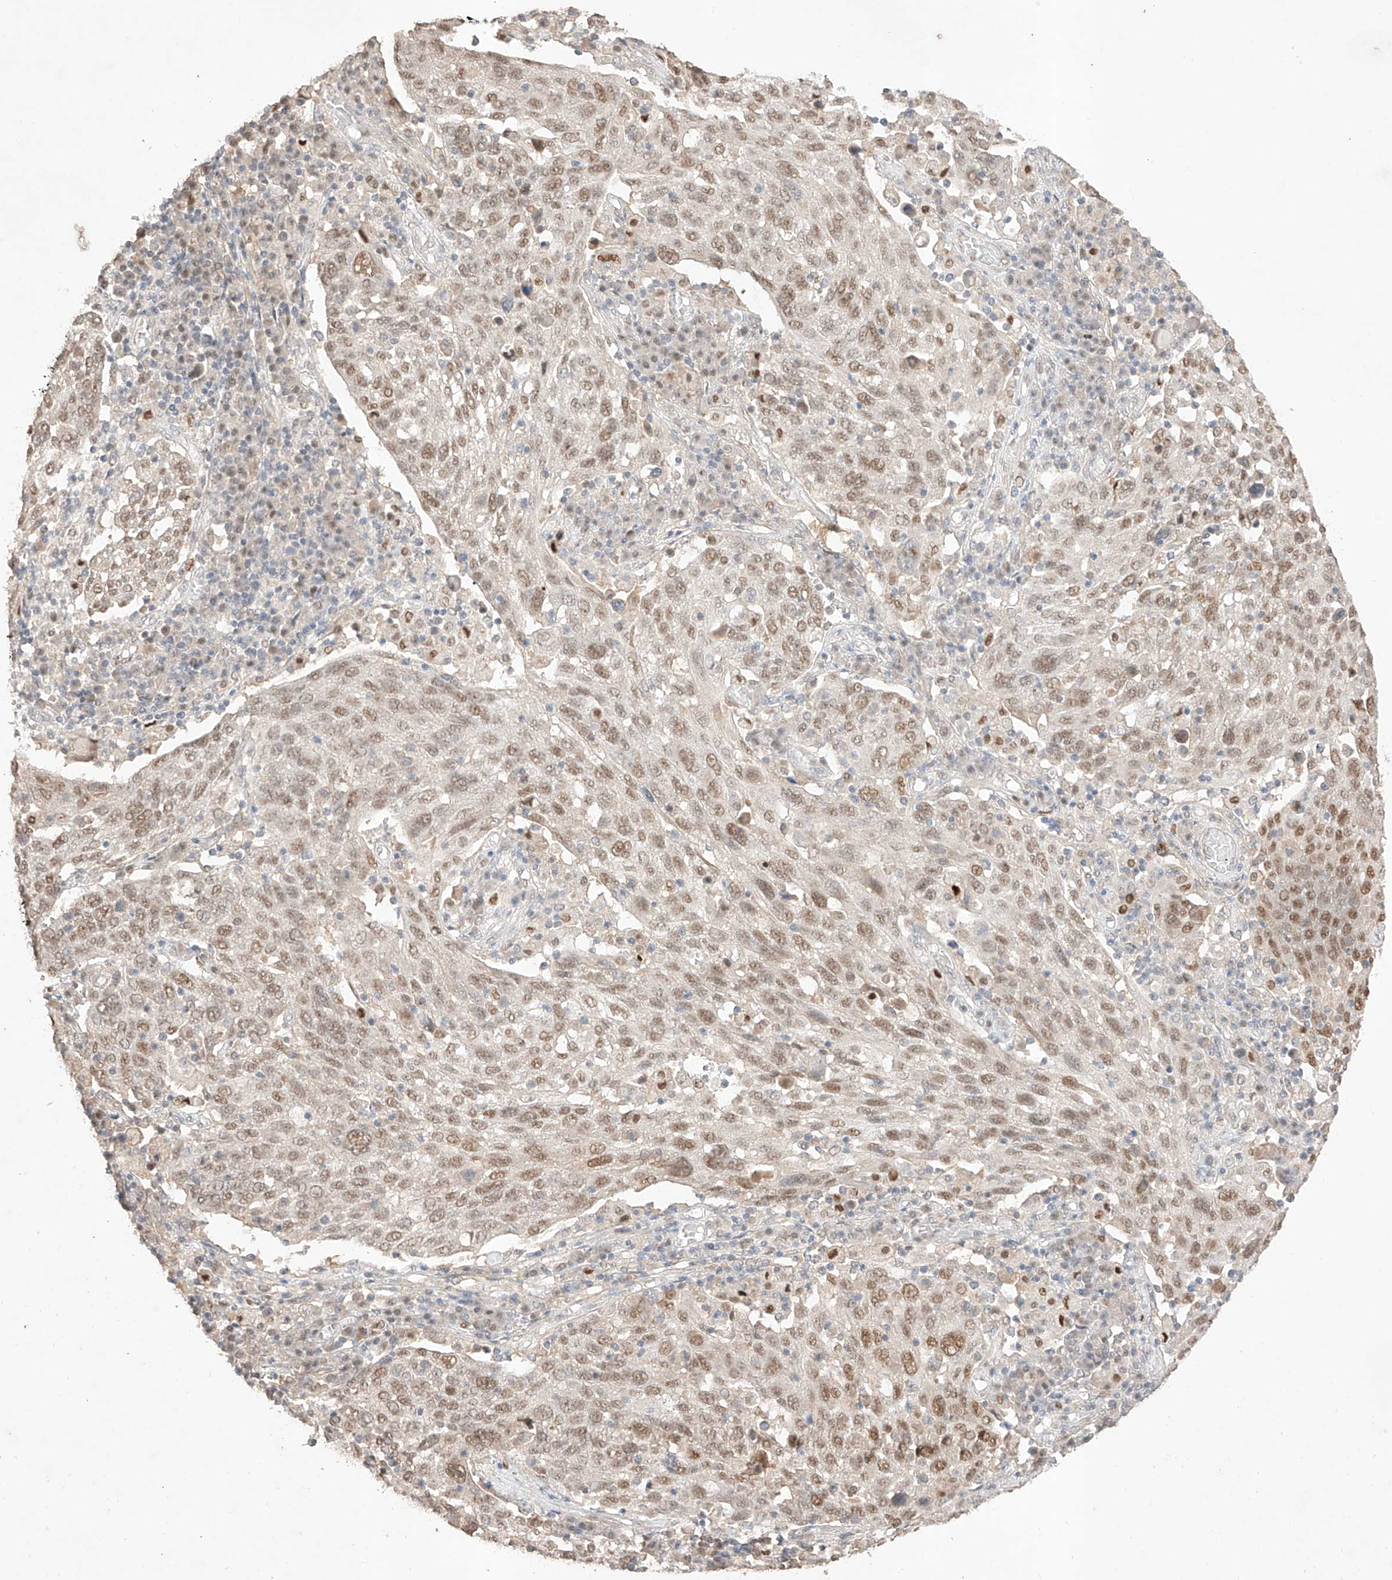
{"staining": {"intensity": "moderate", "quantity": ">75%", "location": "nuclear"}, "tissue": "lung cancer", "cell_type": "Tumor cells", "image_type": "cancer", "snomed": [{"axis": "morphology", "description": "Squamous cell carcinoma, NOS"}, {"axis": "topography", "description": "Lung"}], "caption": "Protein expression by IHC displays moderate nuclear positivity in about >75% of tumor cells in lung squamous cell carcinoma. The protein is stained brown, and the nuclei are stained in blue (DAB (3,3'-diaminobenzidine) IHC with brightfield microscopy, high magnification).", "gene": "APIP", "patient": {"sex": "male", "age": 65}}